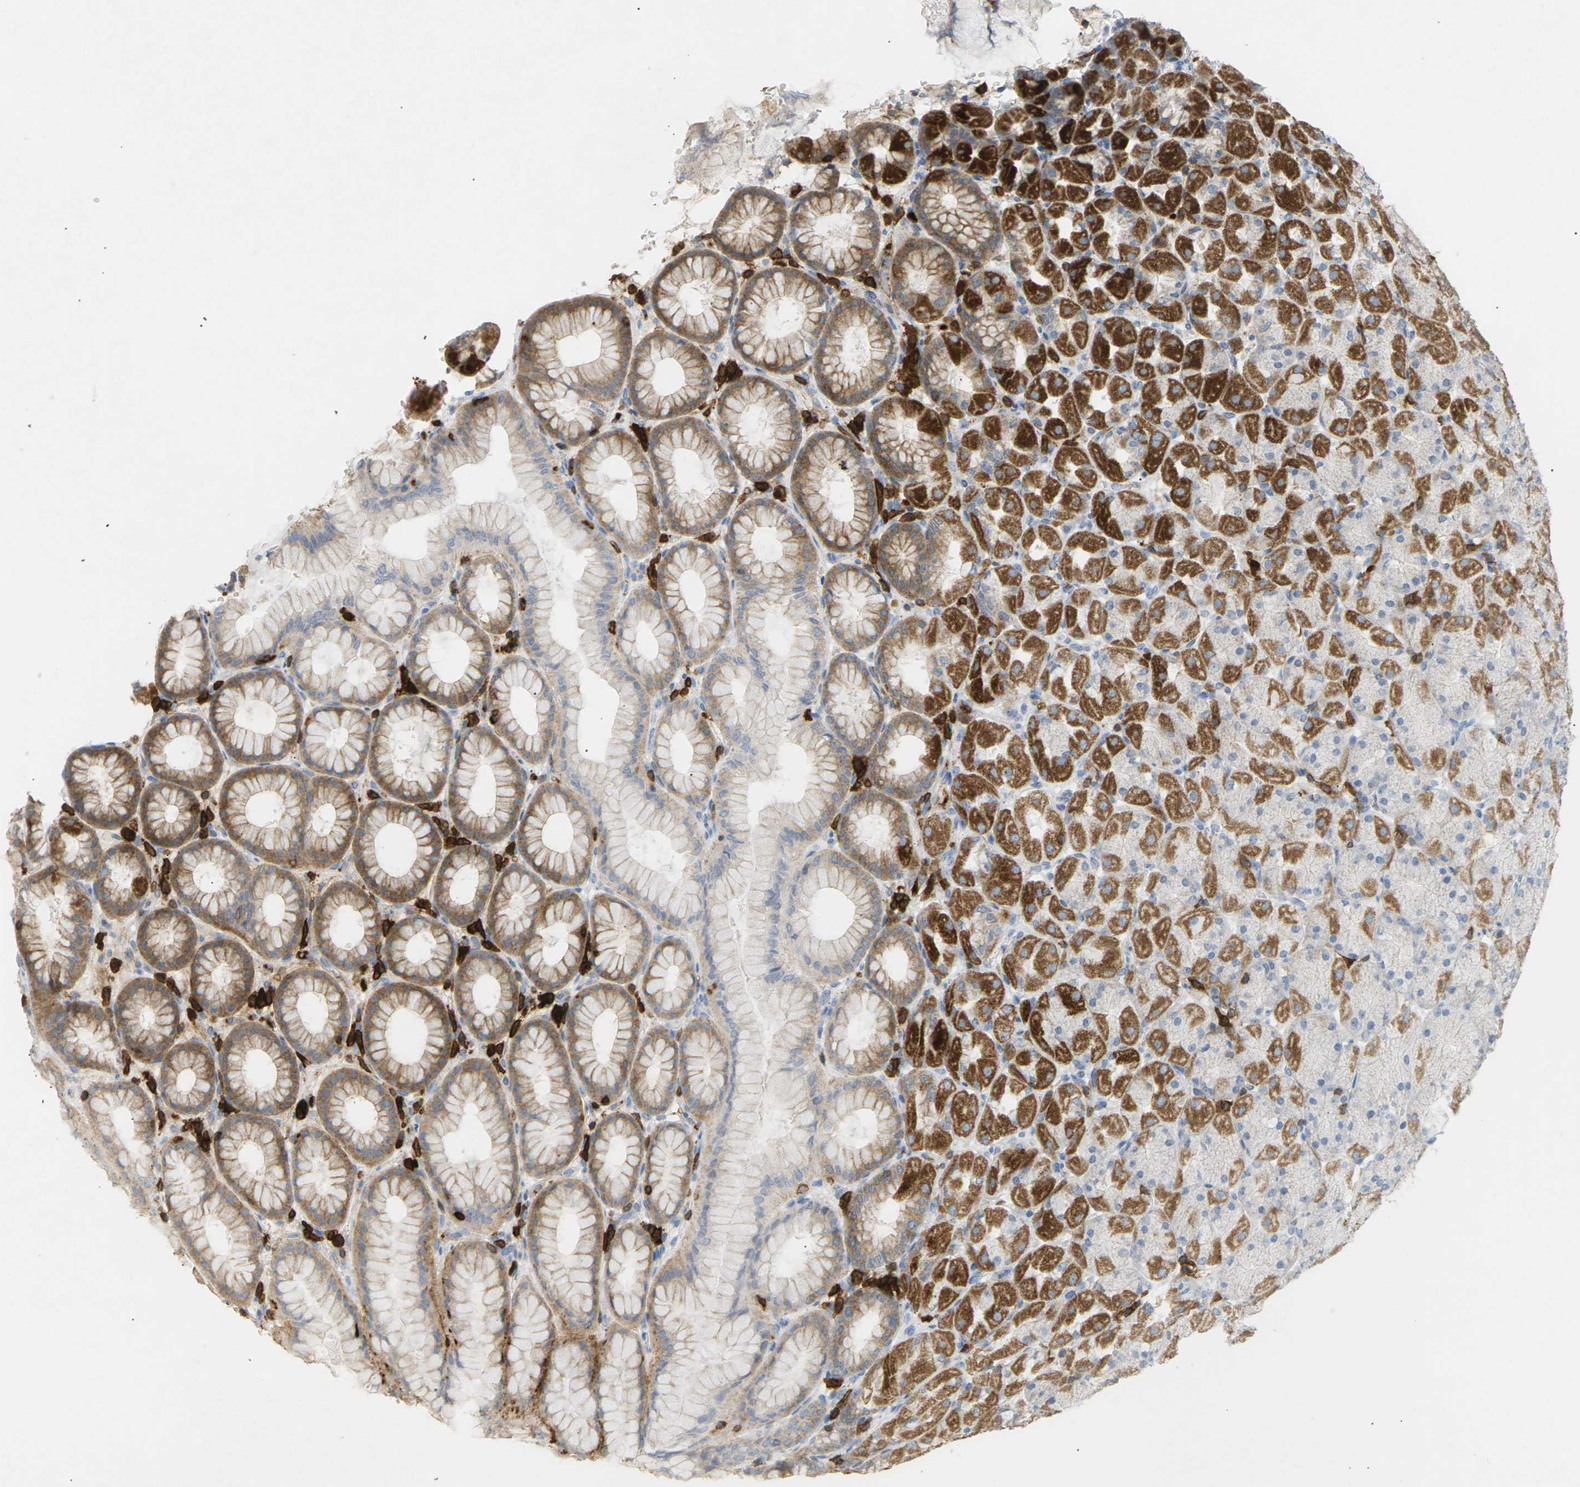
{"staining": {"intensity": "strong", "quantity": "25%-75%", "location": "cytoplasmic/membranous"}, "tissue": "stomach", "cell_type": "Glandular cells", "image_type": "normal", "snomed": [{"axis": "morphology", "description": "Normal tissue, NOS"}, {"axis": "topography", "description": "Stomach, upper"}], "caption": "Immunohistochemistry (IHC) of normal stomach displays high levels of strong cytoplasmic/membranous positivity in approximately 25%-75% of glandular cells. The staining is performed using DAB (3,3'-diaminobenzidine) brown chromogen to label protein expression. The nuclei are counter-stained blue using hematoxylin.", "gene": "LIME1", "patient": {"sex": "female", "age": 56}}